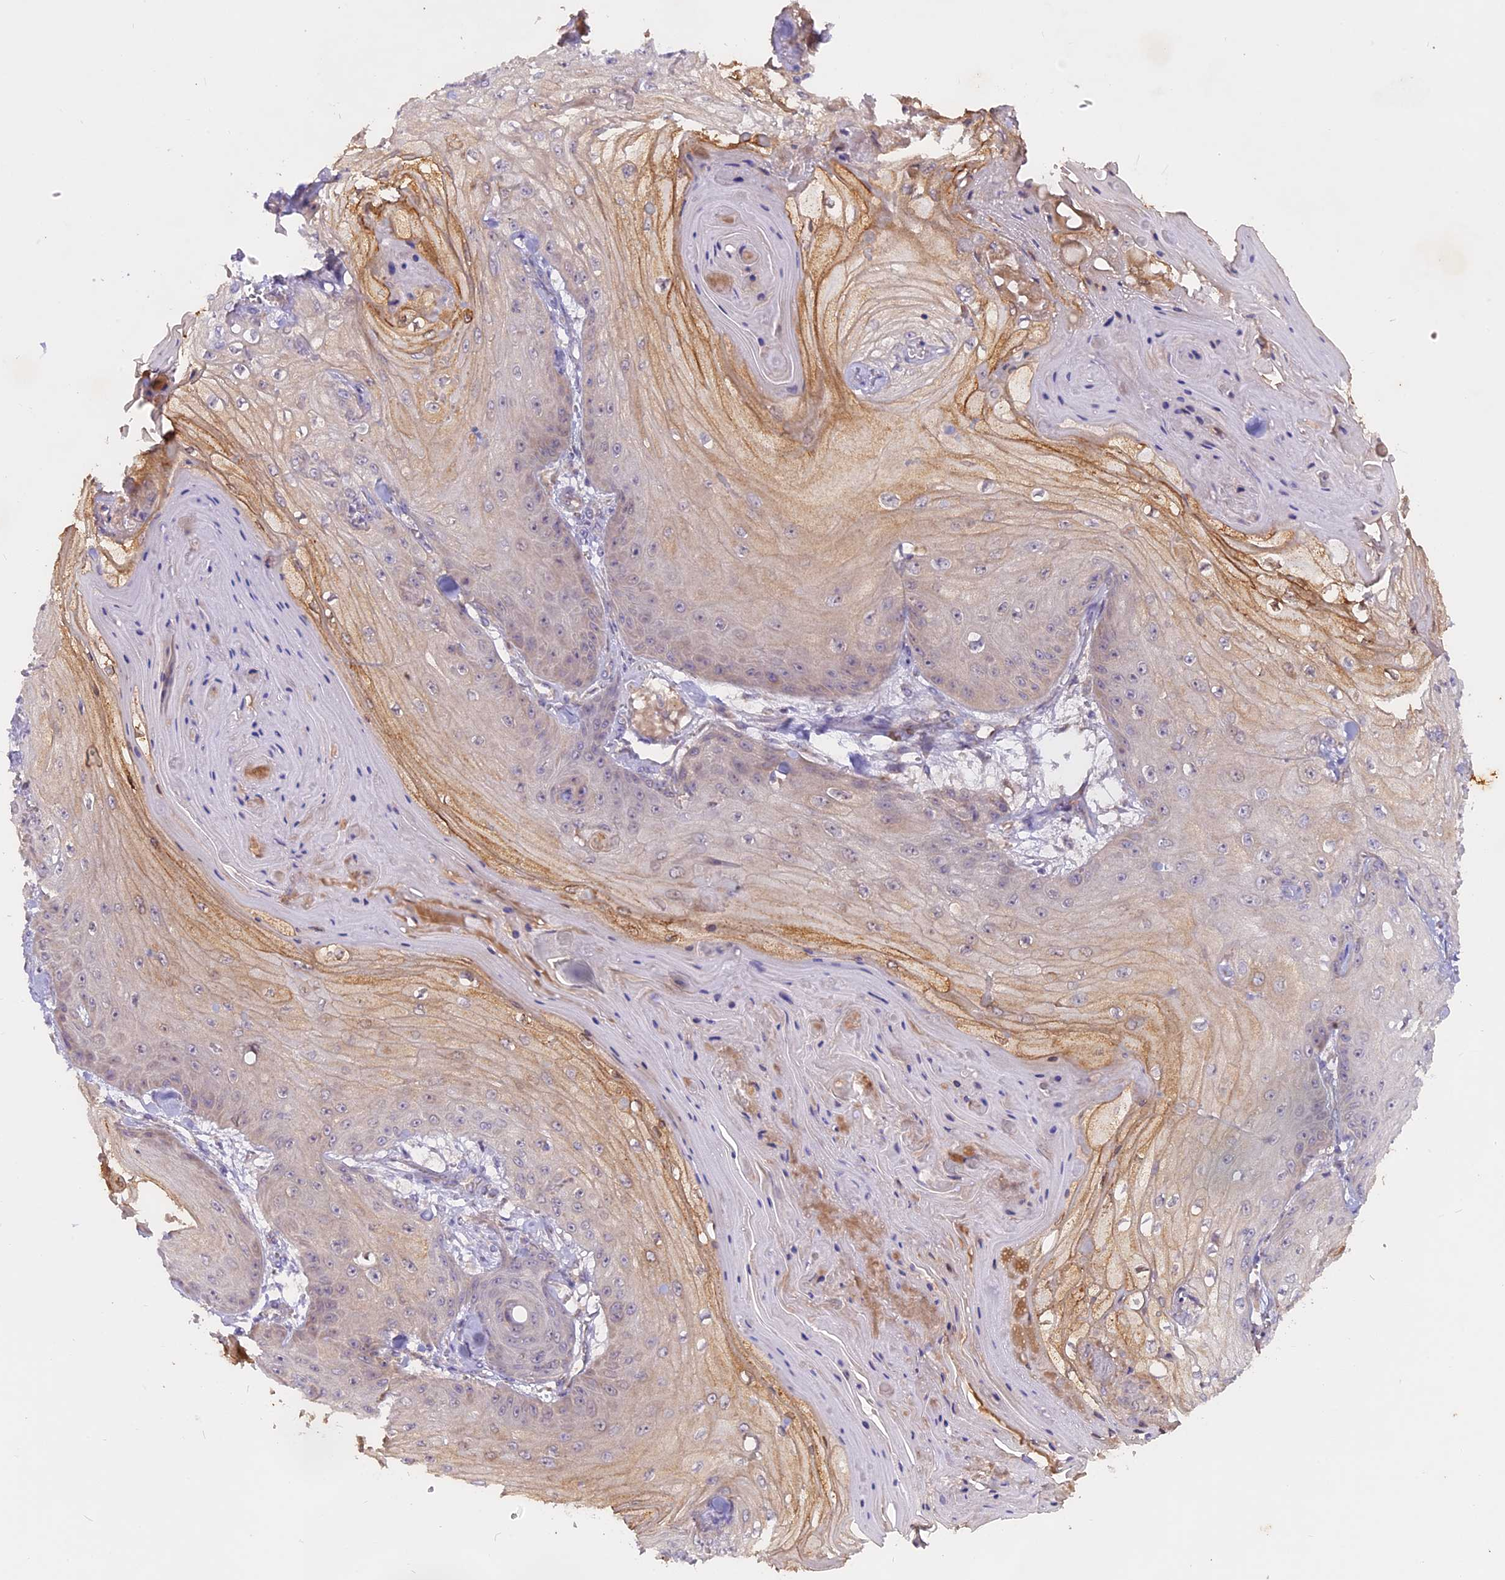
{"staining": {"intensity": "negative", "quantity": "none", "location": "none"}, "tissue": "skin cancer", "cell_type": "Tumor cells", "image_type": "cancer", "snomed": [{"axis": "morphology", "description": "Squamous cell carcinoma, NOS"}, {"axis": "topography", "description": "Skin"}], "caption": "DAB (3,3'-diaminobenzidine) immunohistochemical staining of skin cancer (squamous cell carcinoma) shows no significant expression in tumor cells.", "gene": "MEMO1", "patient": {"sex": "male", "age": 74}}